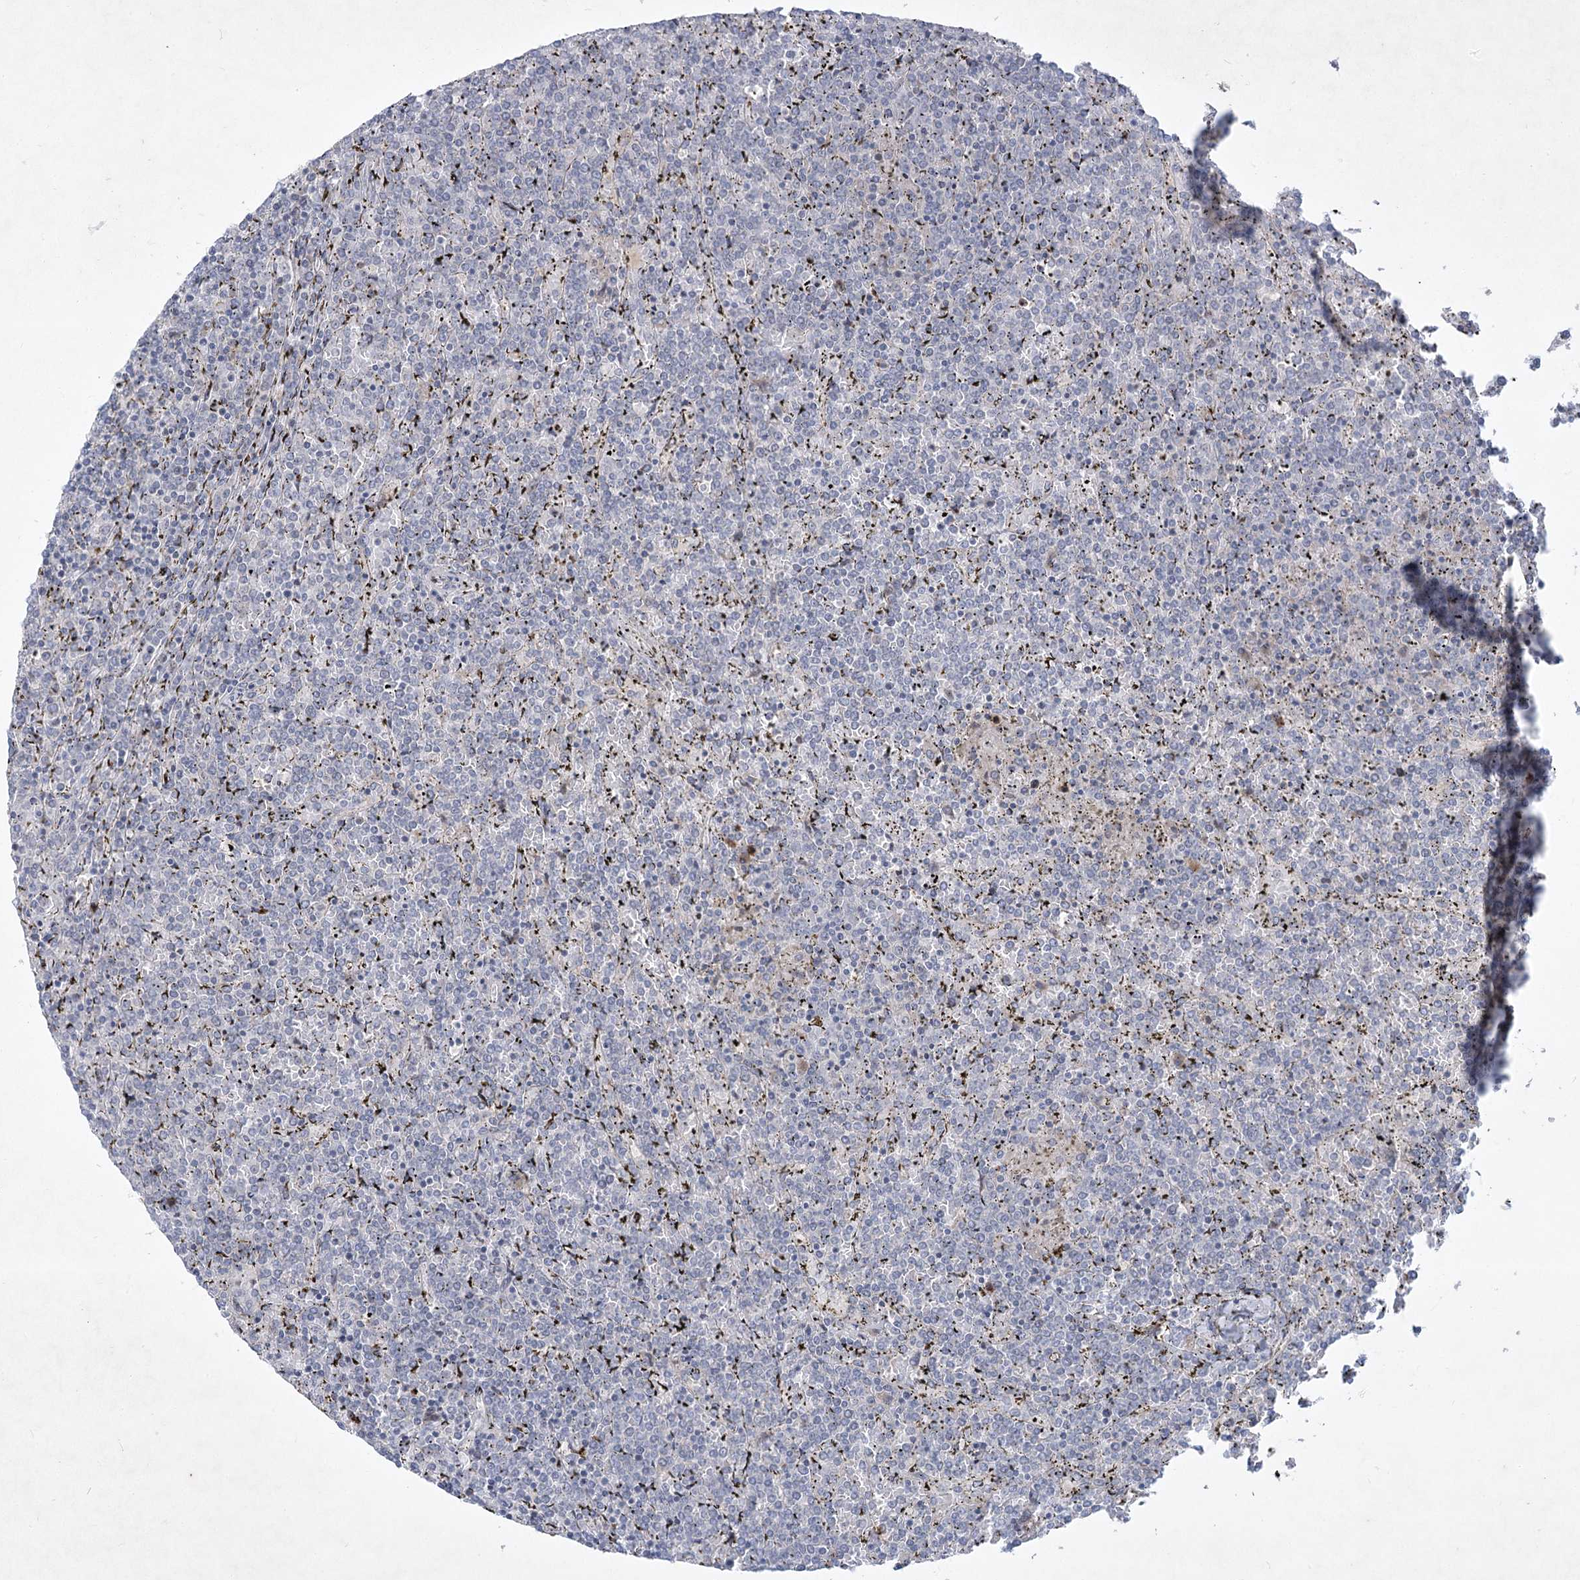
{"staining": {"intensity": "negative", "quantity": "none", "location": "none"}, "tissue": "lymphoma", "cell_type": "Tumor cells", "image_type": "cancer", "snomed": [{"axis": "morphology", "description": "Malignant lymphoma, non-Hodgkin's type, Low grade"}, {"axis": "topography", "description": "Spleen"}], "caption": "Tumor cells show no significant positivity in low-grade malignant lymphoma, non-Hodgkin's type.", "gene": "PLA2G12A", "patient": {"sex": "female", "age": 19}}